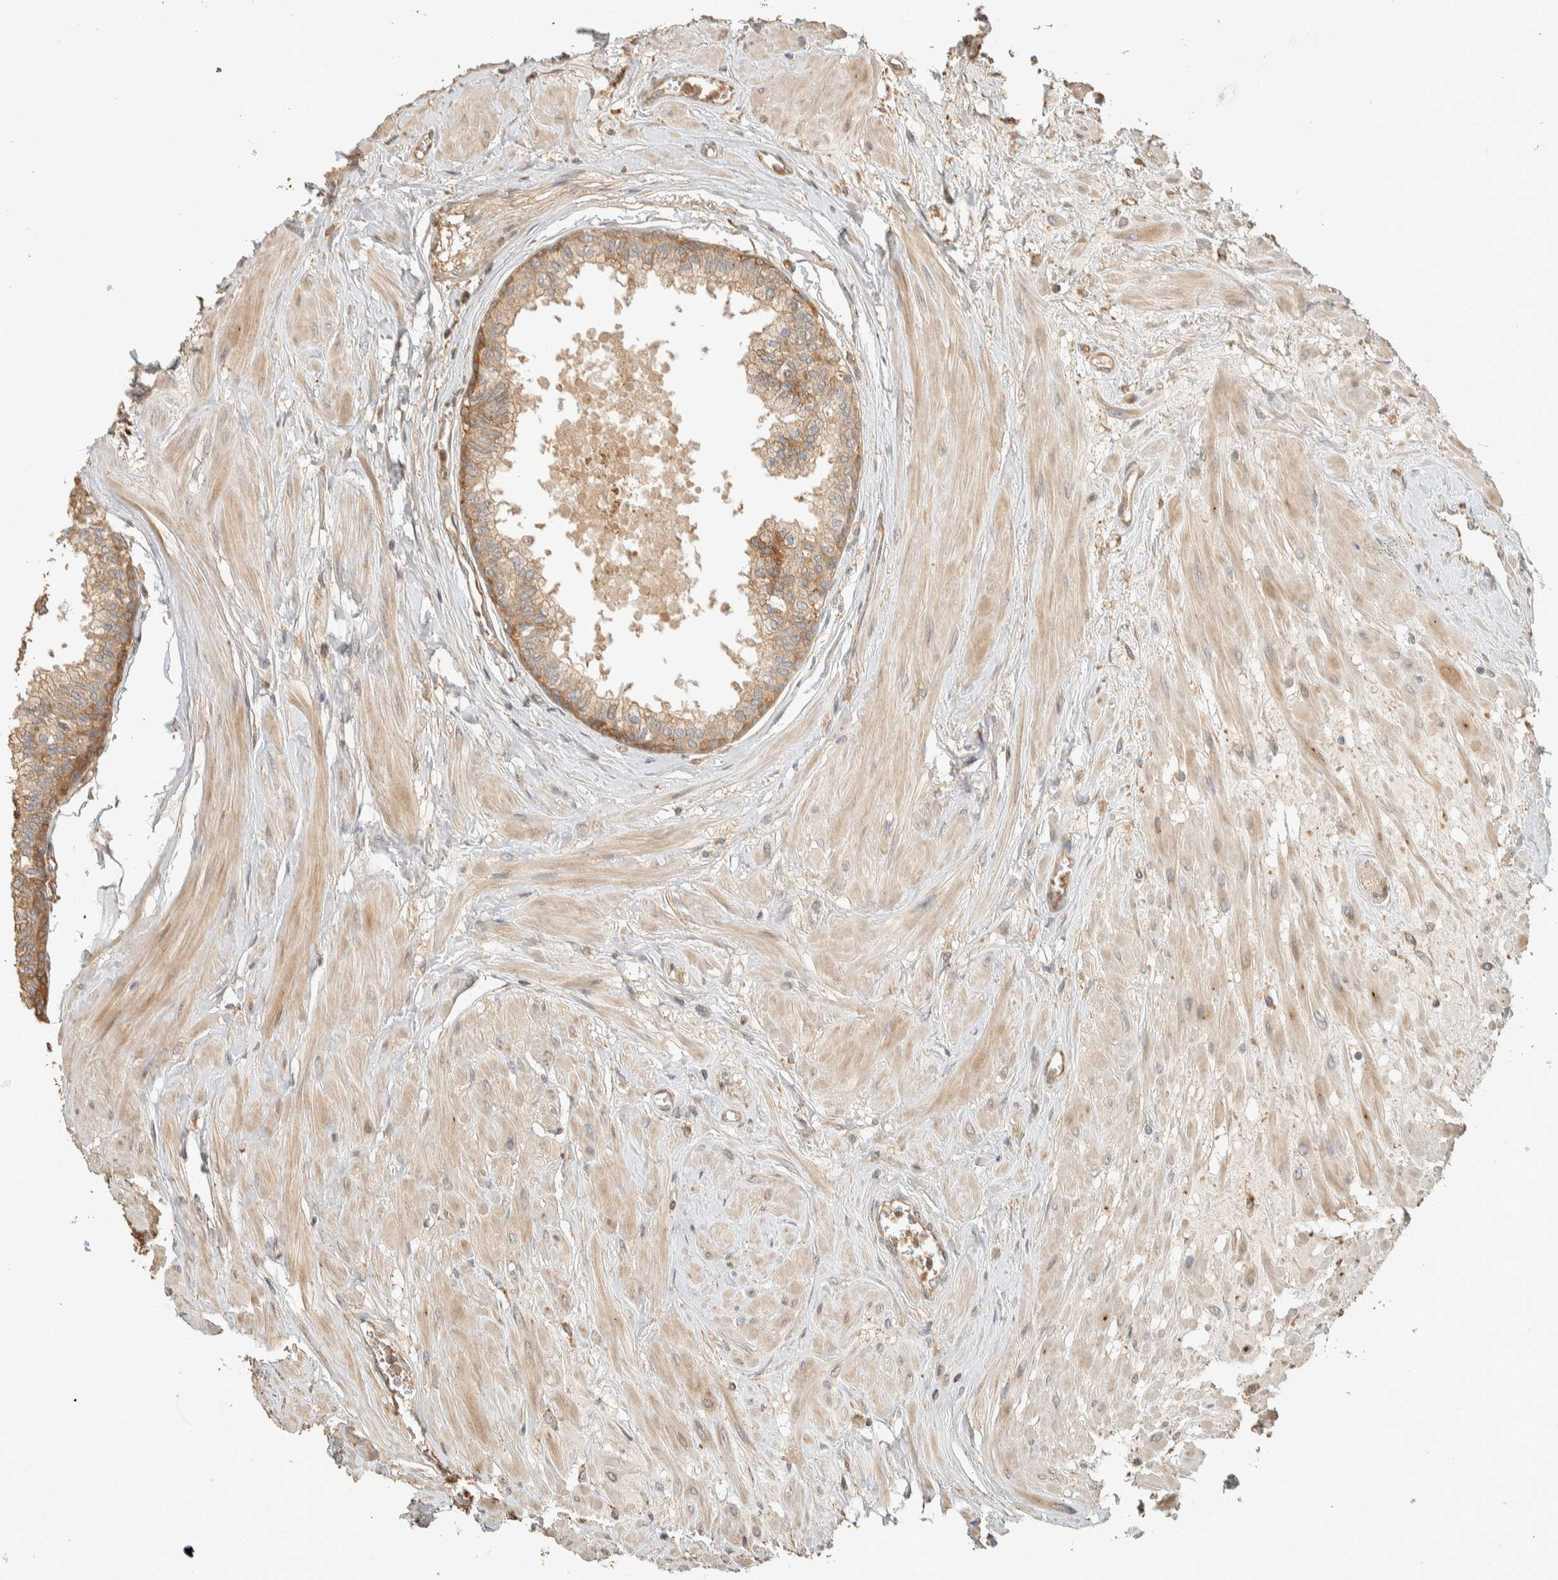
{"staining": {"intensity": "moderate", "quantity": ">75%", "location": "cytoplasmic/membranous"}, "tissue": "seminal vesicle", "cell_type": "Glandular cells", "image_type": "normal", "snomed": [{"axis": "morphology", "description": "Normal tissue, NOS"}, {"axis": "topography", "description": "Prostate"}, {"axis": "topography", "description": "Seminal veicle"}], "caption": "Immunohistochemistry (IHC) staining of benign seminal vesicle, which exhibits medium levels of moderate cytoplasmic/membranous staining in approximately >75% of glandular cells indicating moderate cytoplasmic/membranous protein staining. The staining was performed using DAB (3,3'-diaminobenzidine) (brown) for protein detection and nuclei were counterstained in hematoxylin (blue).", "gene": "EXOC7", "patient": {"sex": "male", "age": 60}}